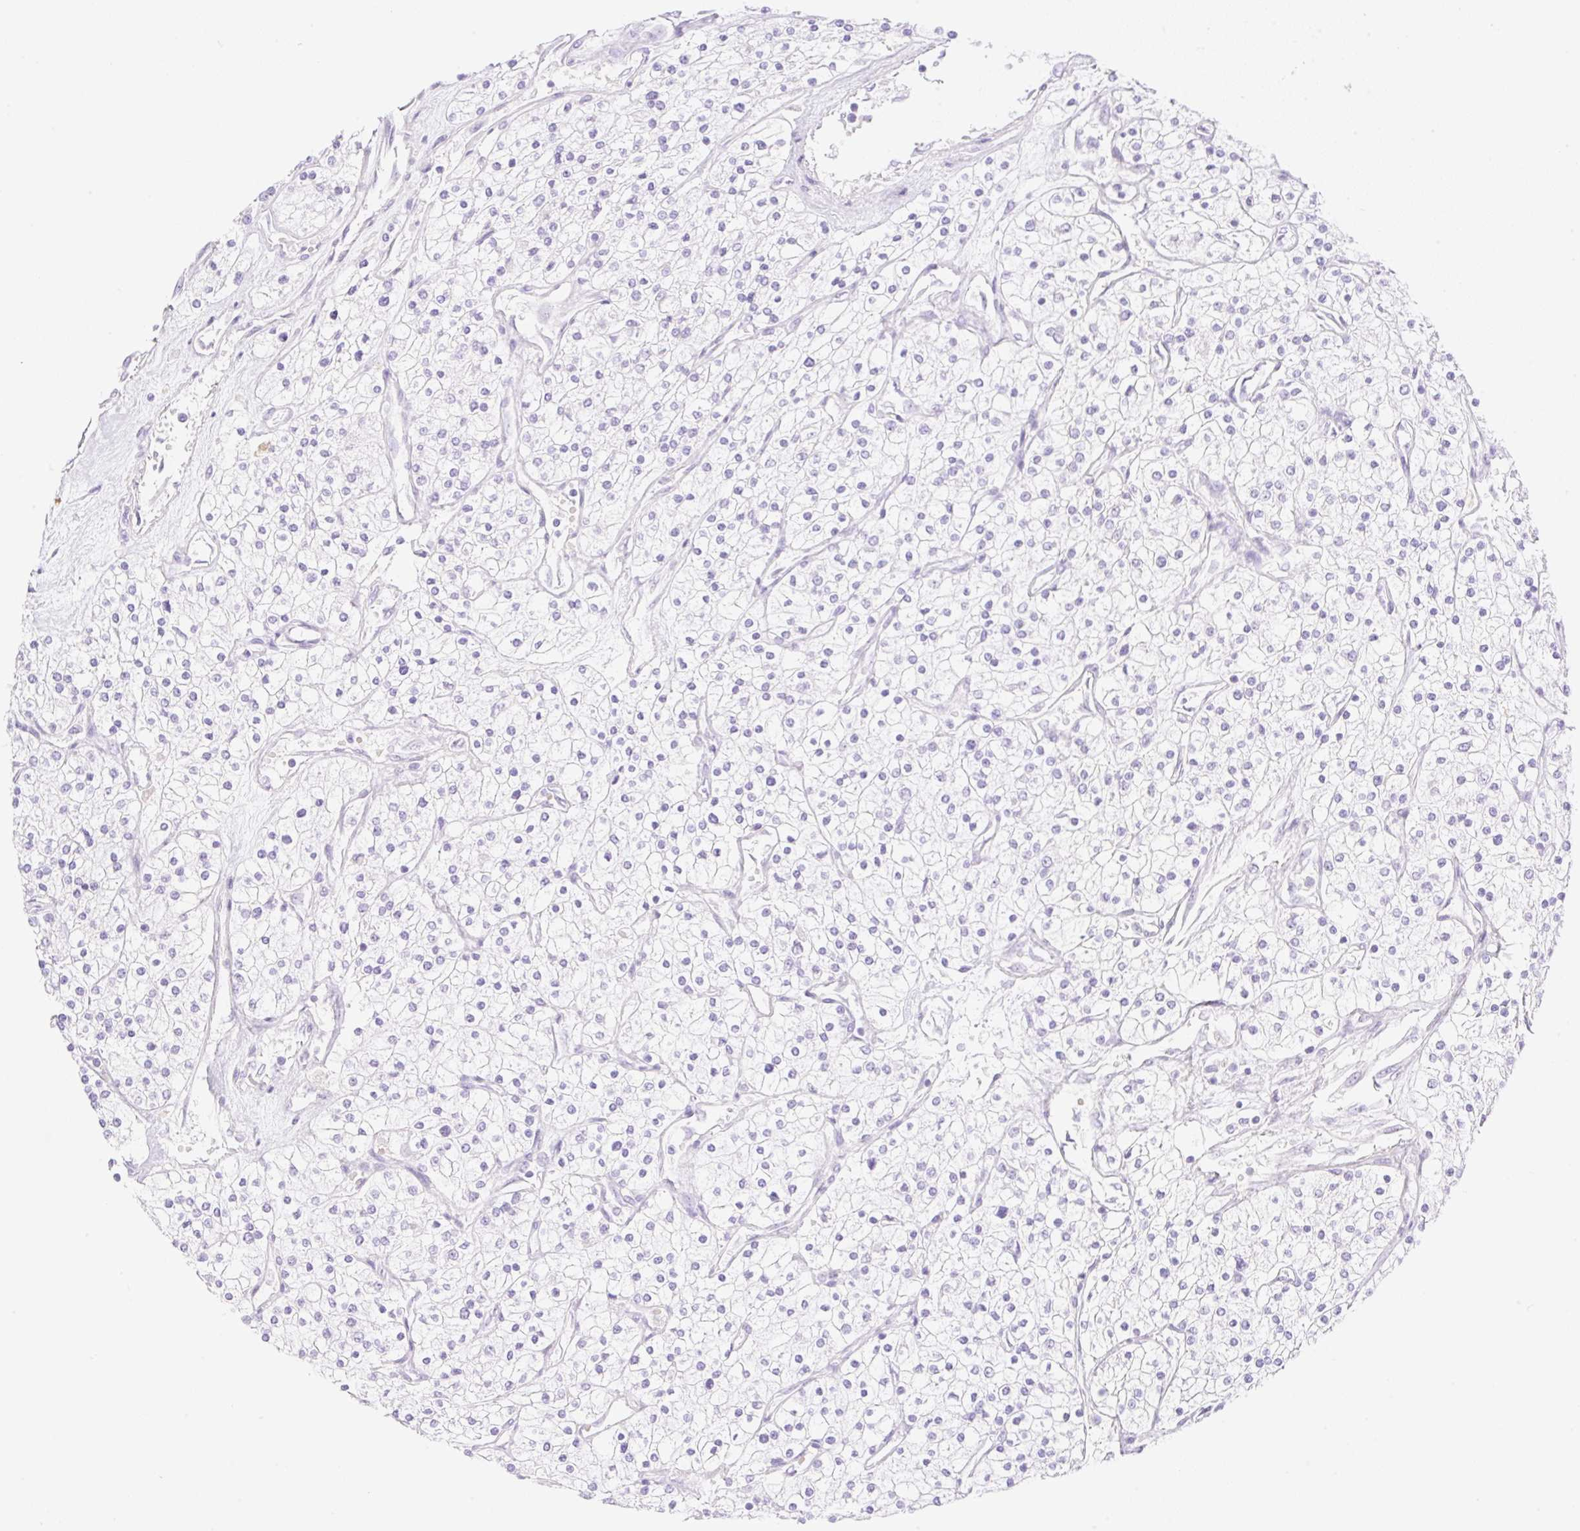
{"staining": {"intensity": "negative", "quantity": "none", "location": "none"}, "tissue": "renal cancer", "cell_type": "Tumor cells", "image_type": "cancer", "snomed": [{"axis": "morphology", "description": "Adenocarcinoma, NOS"}, {"axis": "topography", "description": "Kidney"}], "caption": "A micrograph of human renal cancer (adenocarcinoma) is negative for staining in tumor cells.", "gene": "CDX1", "patient": {"sex": "male", "age": 80}}